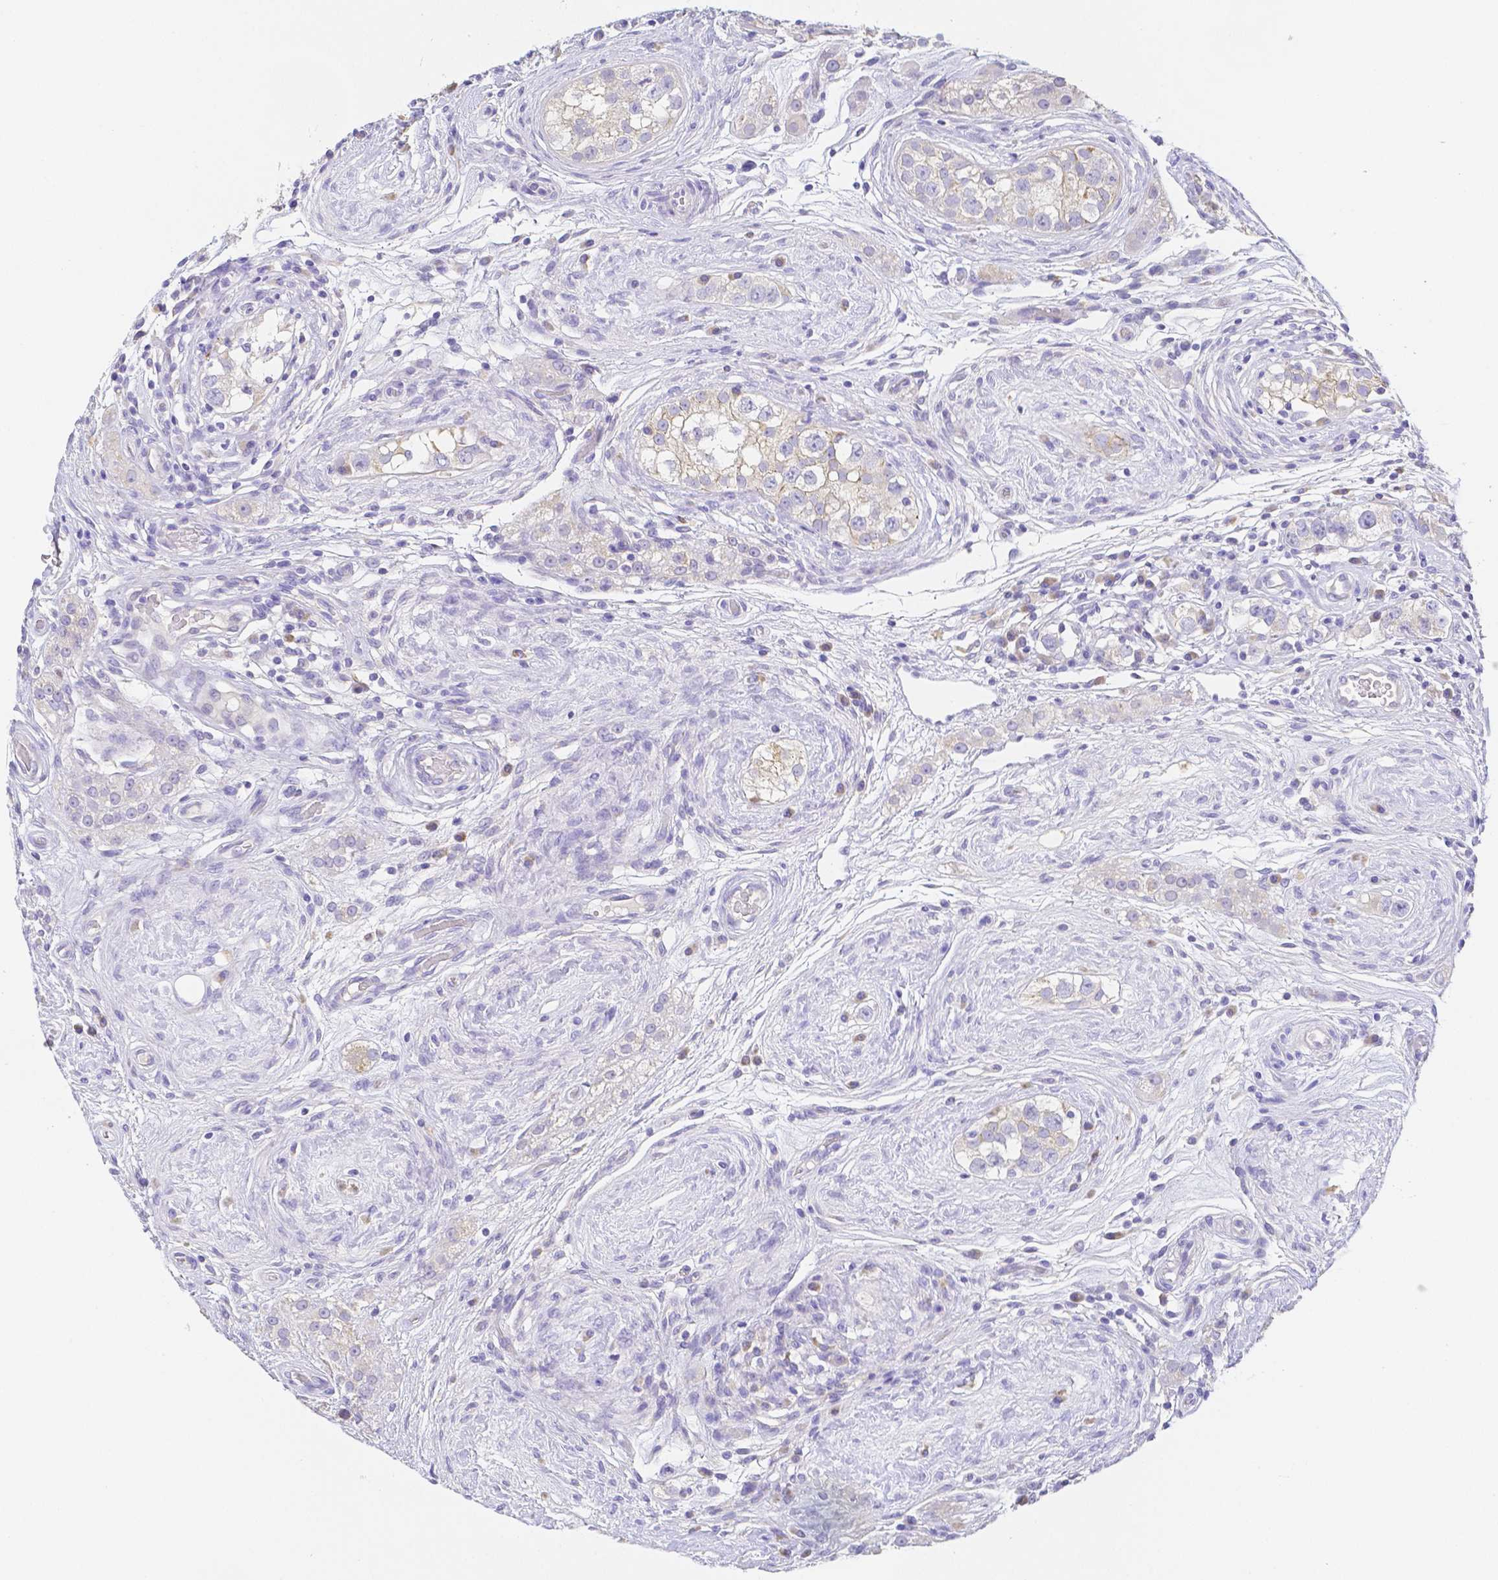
{"staining": {"intensity": "negative", "quantity": "none", "location": "none"}, "tissue": "testis cancer", "cell_type": "Tumor cells", "image_type": "cancer", "snomed": [{"axis": "morphology", "description": "Seminoma, NOS"}, {"axis": "topography", "description": "Testis"}], "caption": "IHC photomicrograph of human testis seminoma stained for a protein (brown), which displays no expression in tumor cells. (Stains: DAB immunohistochemistry (IHC) with hematoxylin counter stain, Microscopy: brightfield microscopy at high magnification).", "gene": "ZG16B", "patient": {"sex": "male", "age": 34}}